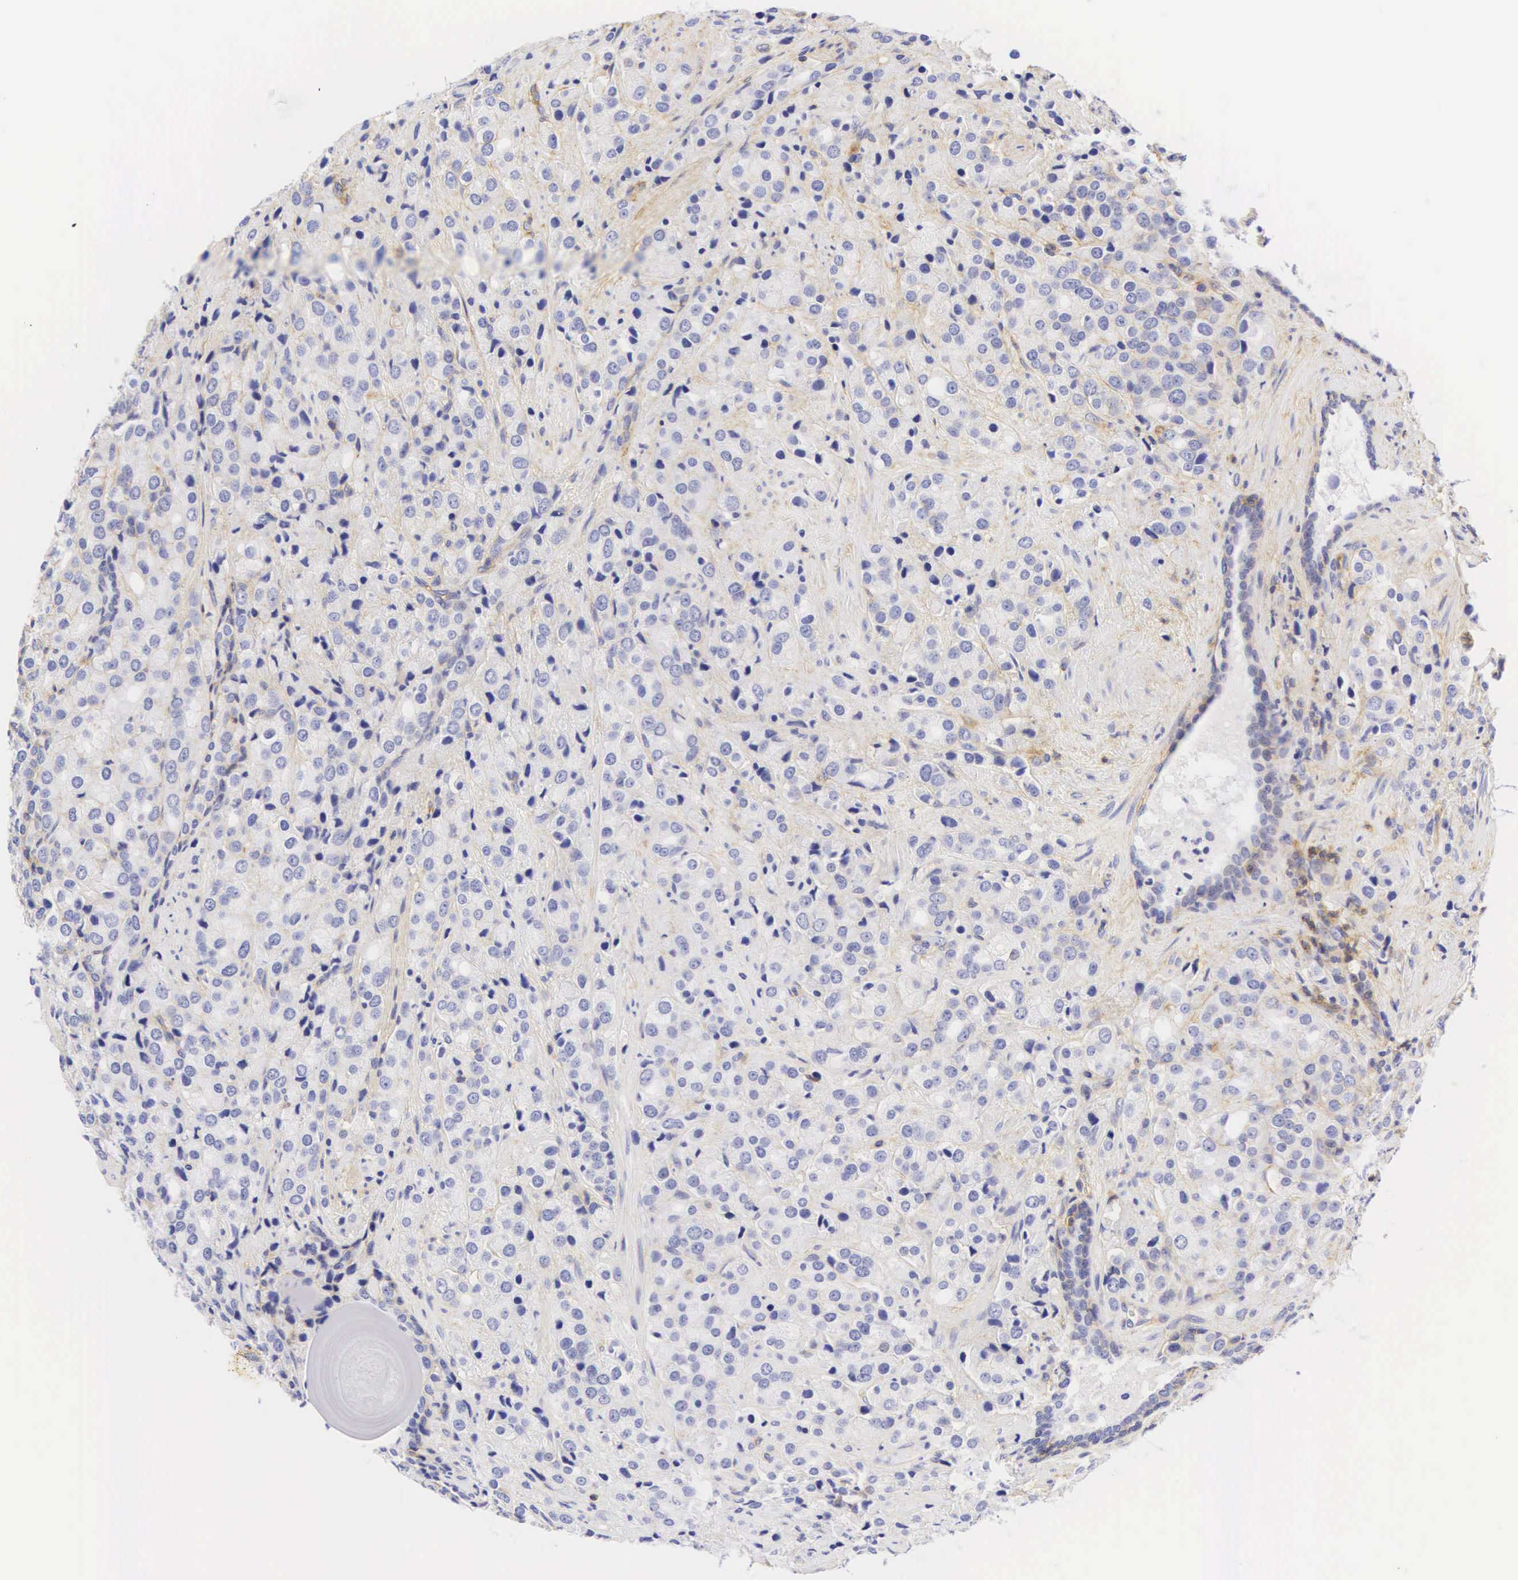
{"staining": {"intensity": "negative", "quantity": "none", "location": "none"}, "tissue": "prostate cancer", "cell_type": "Tumor cells", "image_type": "cancer", "snomed": [{"axis": "morphology", "description": "Adenocarcinoma, Medium grade"}, {"axis": "topography", "description": "Prostate"}], "caption": "Immunohistochemistry (IHC) histopathology image of prostate cancer stained for a protein (brown), which demonstrates no expression in tumor cells.", "gene": "CD99", "patient": {"sex": "male", "age": 70}}